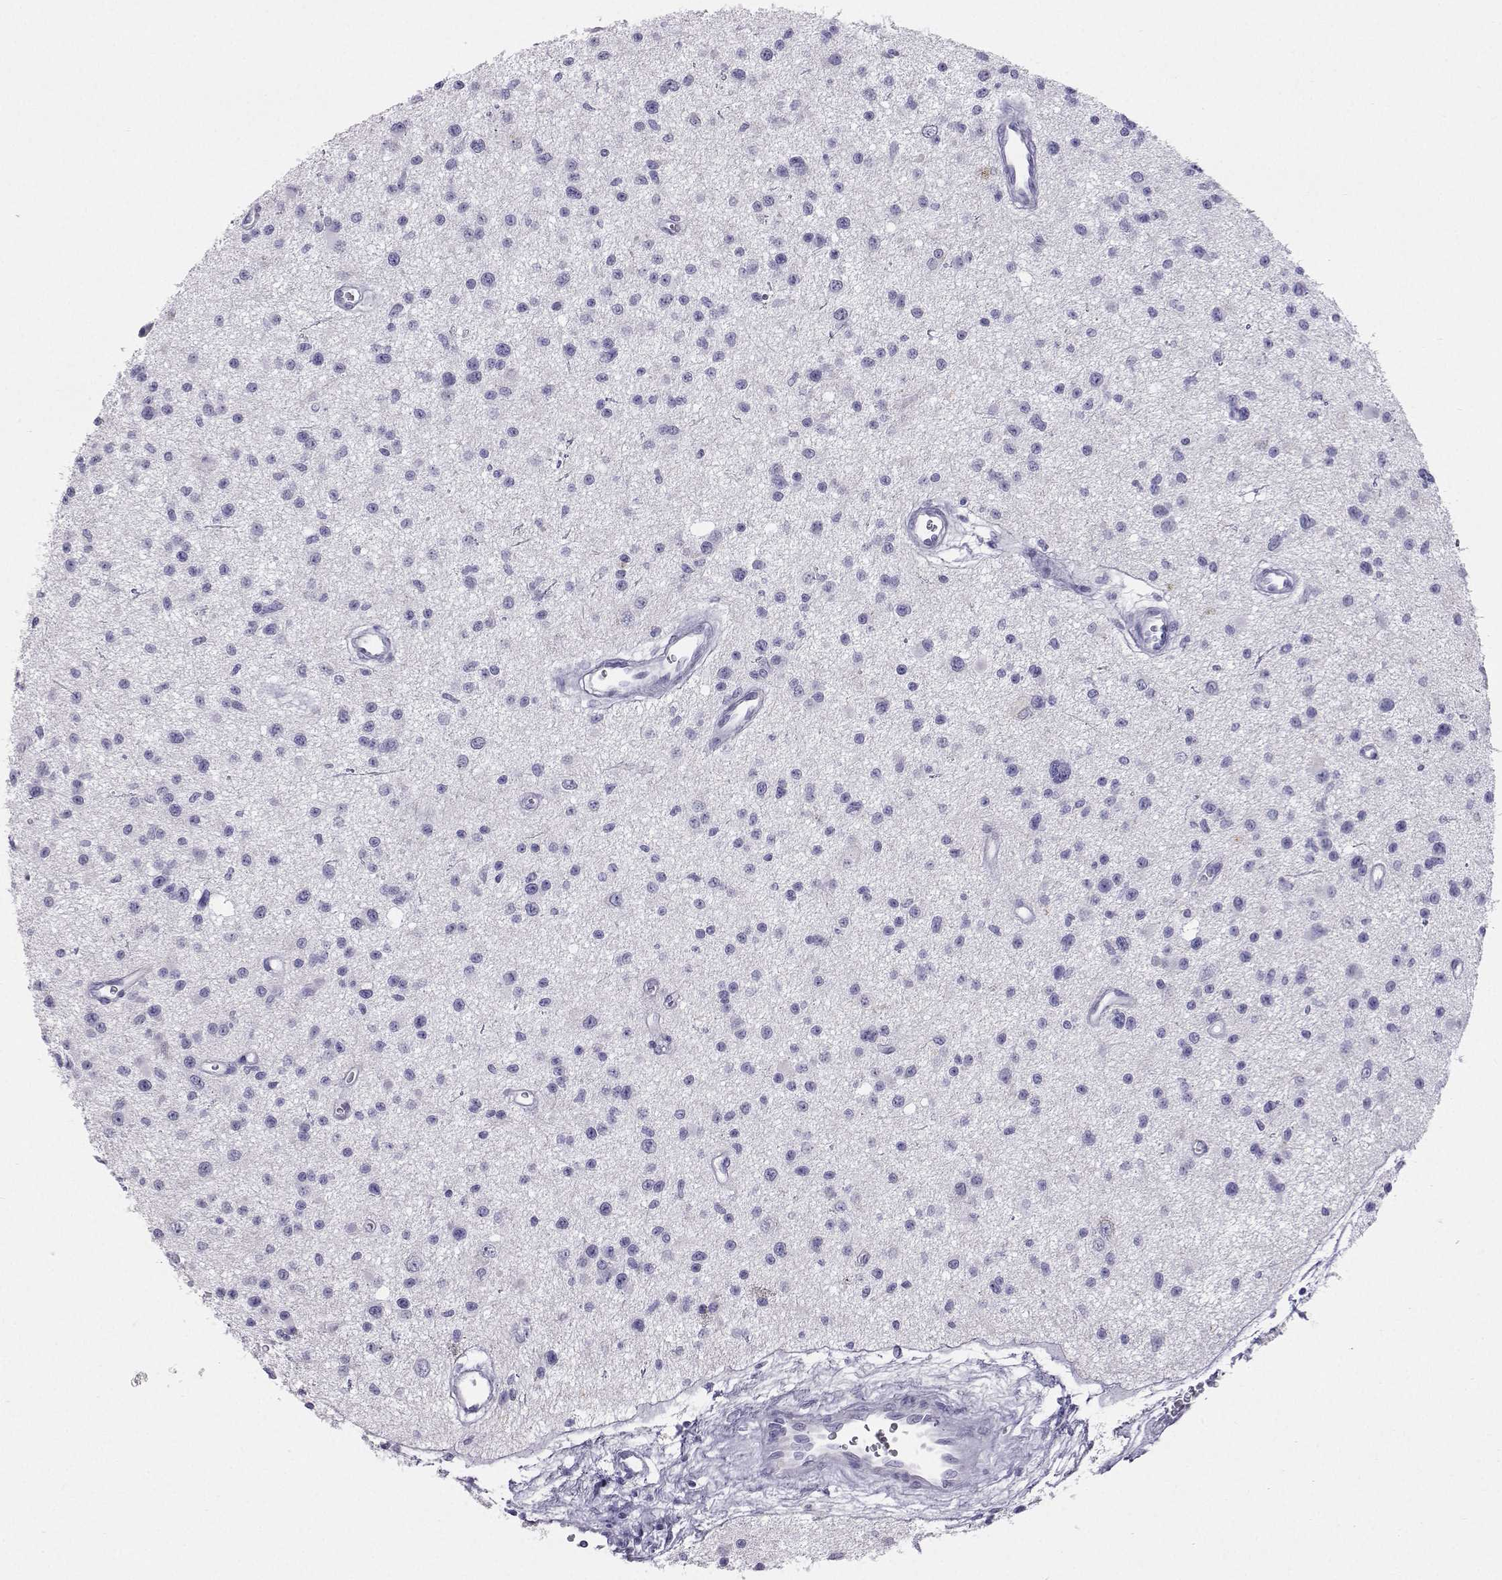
{"staining": {"intensity": "negative", "quantity": "none", "location": "none"}, "tissue": "glioma", "cell_type": "Tumor cells", "image_type": "cancer", "snomed": [{"axis": "morphology", "description": "Glioma, malignant, Low grade"}, {"axis": "topography", "description": "Brain"}], "caption": "A high-resolution image shows immunohistochemistry staining of malignant glioma (low-grade), which displays no significant expression in tumor cells.", "gene": "PLIN4", "patient": {"sex": "male", "age": 43}}